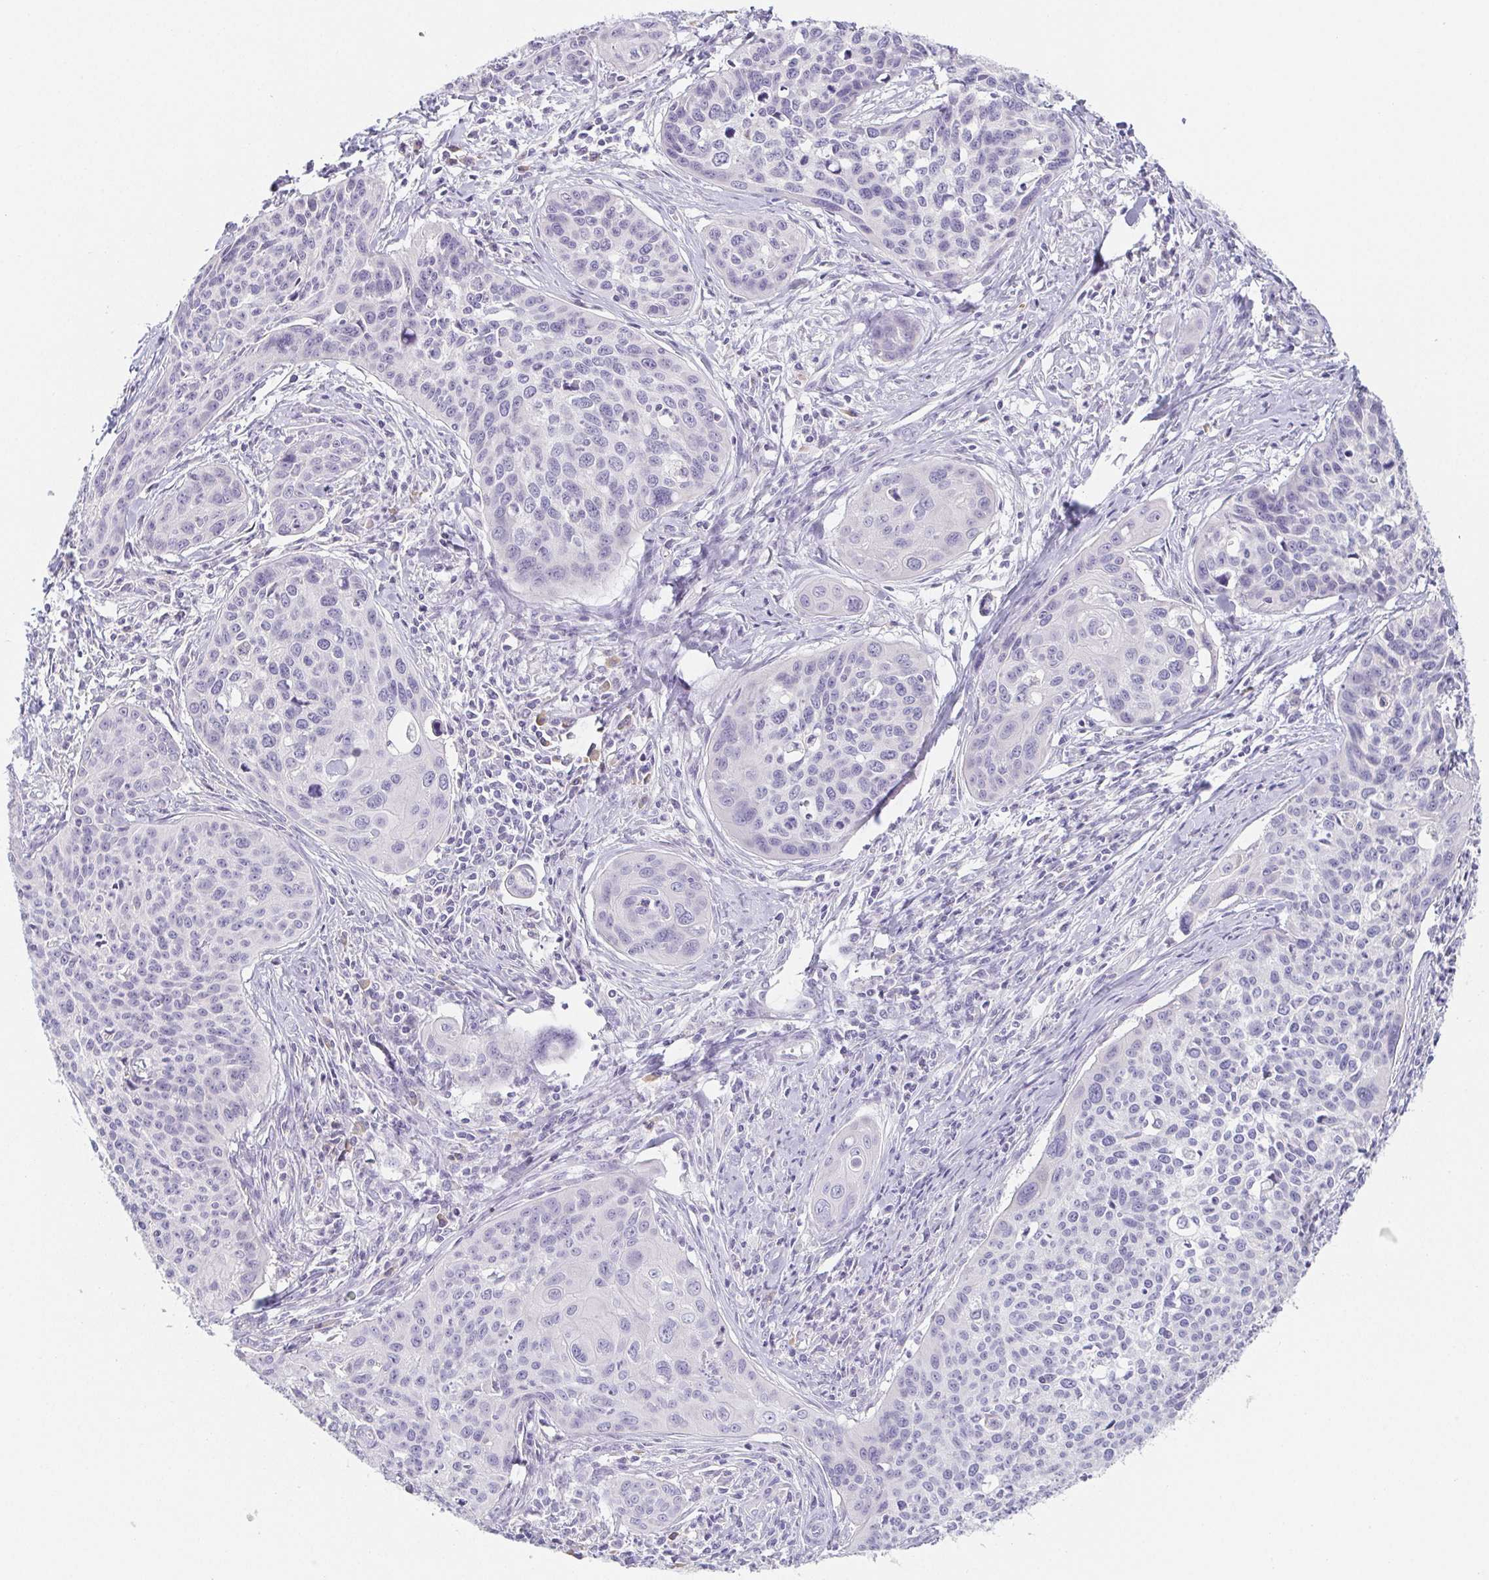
{"staining": {"intensity": "negative", "quantity": "none", "location": "none"}, "tissue": "cervical cancer", "cell_type": "Tumor cells", "image_type": "cancer", "snomed": [{"axis": "morphology", "description": "Squamous cell carcinoma, NOS"}, {"axis": "topography", "description": "Cervix"}], "caption": "Image shows no protein expression in tumor cells of cervical cancer tissue. (Brightfield microscopy of DAB immunohistochemistry at high magnification).", "gene": "PRR27", "patient": {"sex": "female", "age": 31}}